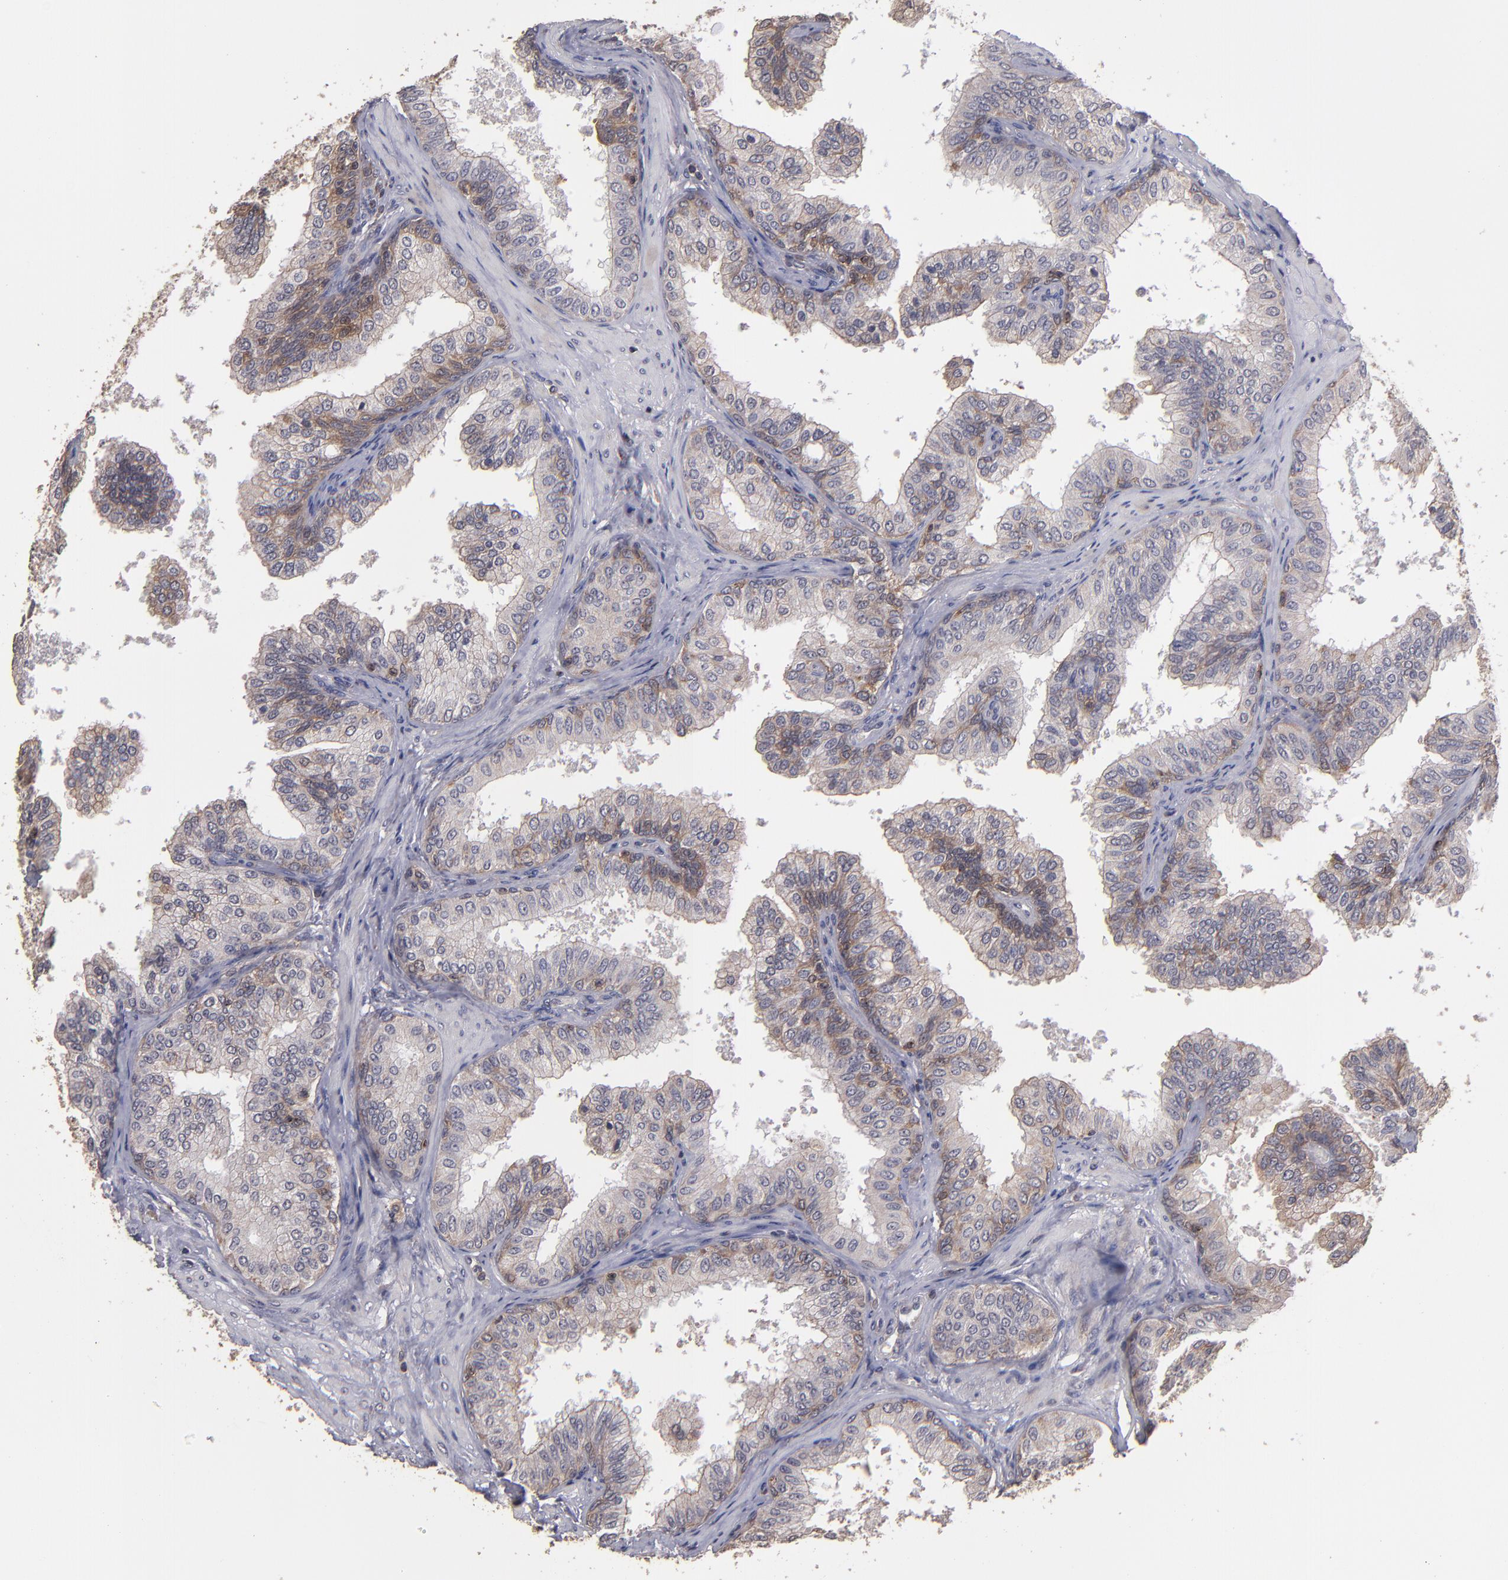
{"staining": {"intensity": "weak", "quantity": "25%-75%", "location": "cytoplasmic/membranous"}, "tissue": "prostate", "cell_type": "Glandular cells", "image_type": "normal", "snomed": [{"axis": "morphology", "description": "Normal tissue, NOS"}, {"axis": "topography", "description": "Prostate"}], "caption": "A high-resolution photomicrograph shows immunohistochemistry staining of normal prostate, which demonstrates weak cytoplasmic/membranous staining in about 25%-75% of glandular cells. The protein is shown in brown color, while the nuclei are stained blue.", "gene": "NF2", "patient": {"sex": "male", "age": 60}}